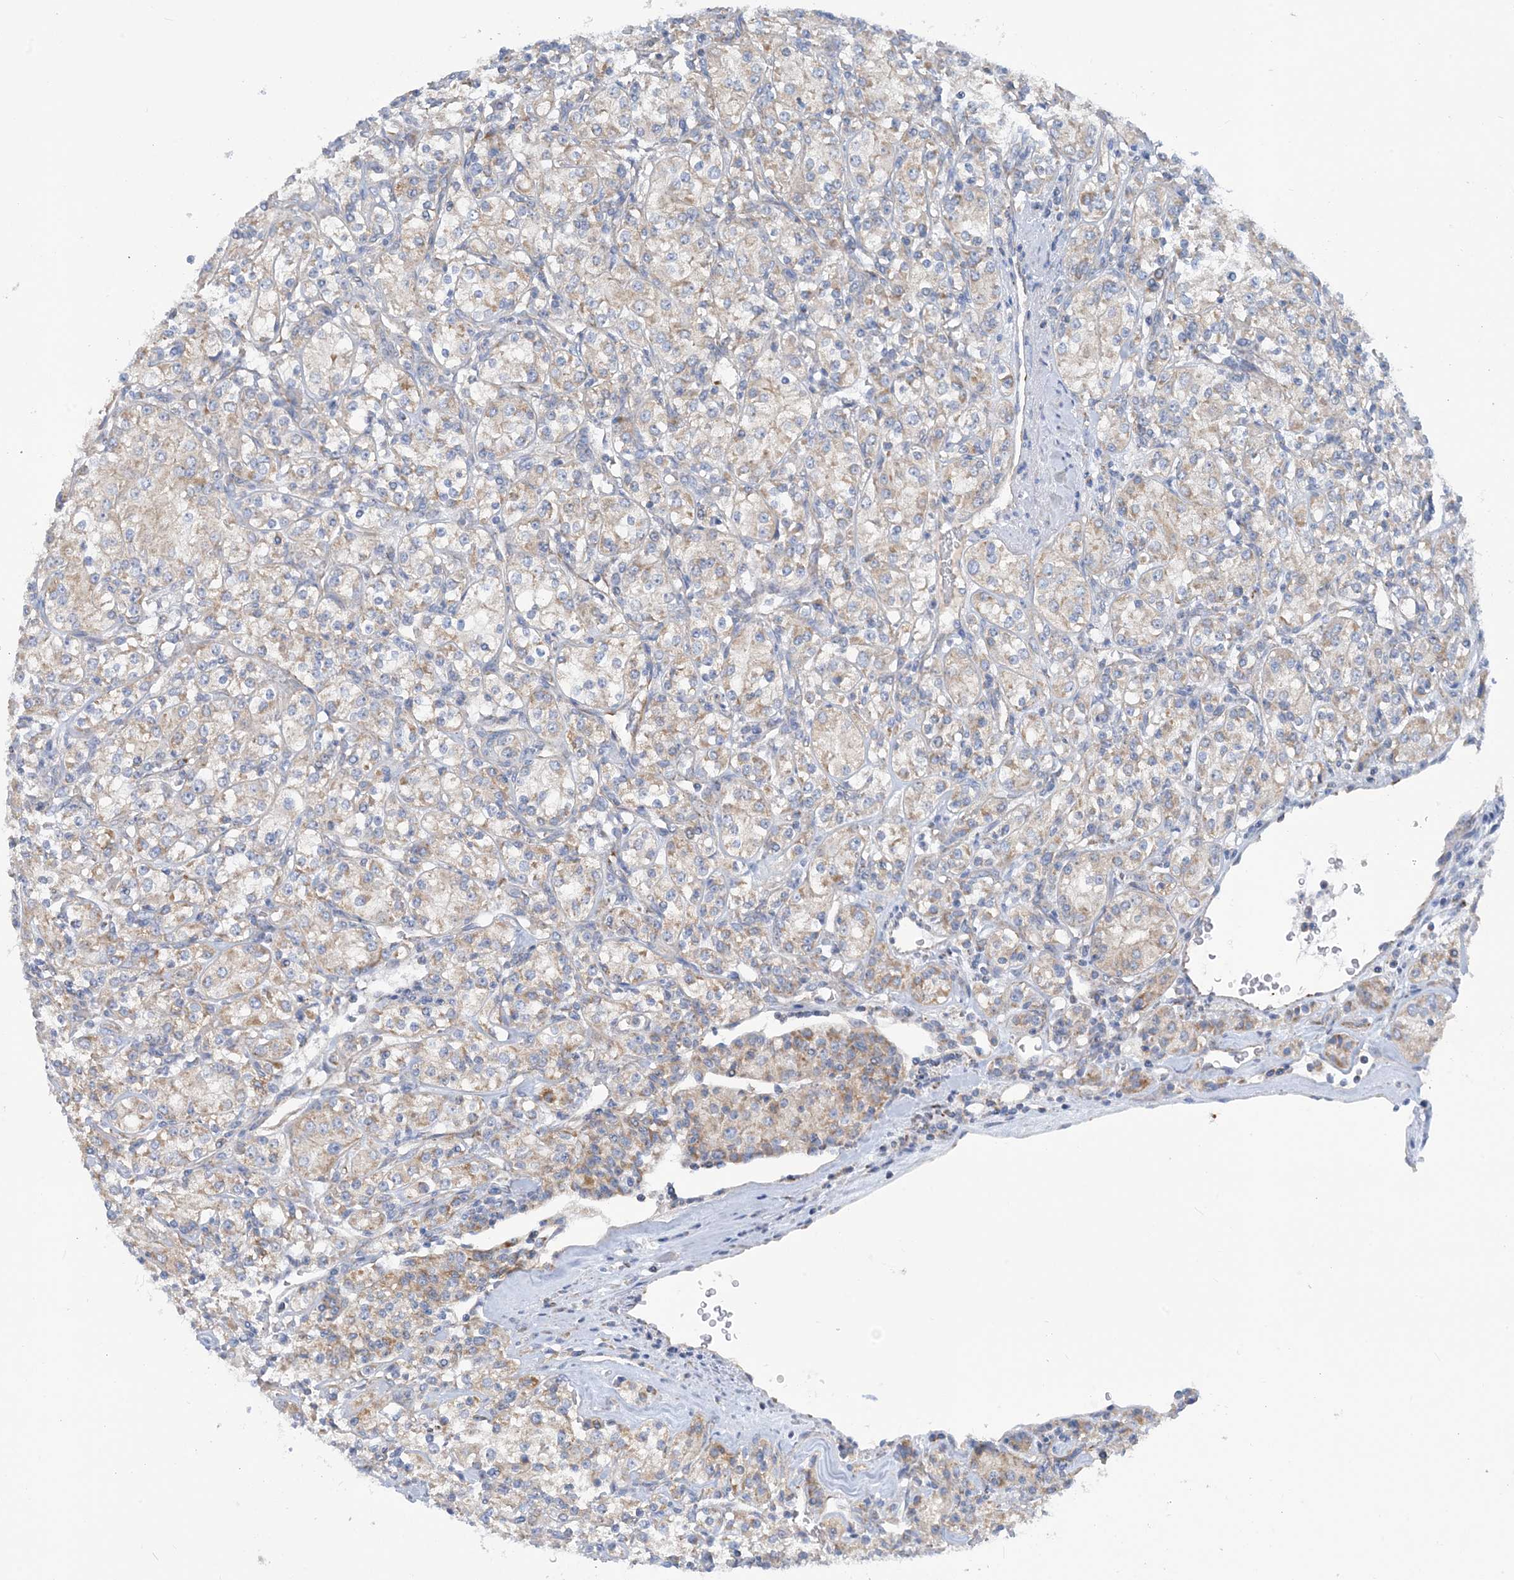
{"staining": {"intensity": "weak", "quantity": ">75%", "location": "cytoplasmic/membranous"}, "tissue": "renal cancer", "cell_type": "Tumor cells", "image_type": "cancer", "snomed": [{"axis": "morphology", "description": "Adenocarcinoma, NOS"}, {"axis": "topography", "description": "Kidney"}], "caption": "Immunohistochemical staining of human renal cancer (adenocarcinoma) shows weak cytoplasmic/membranous protein staining in approximately >75% of tumor cells.", "gene": "PHOSPHO2", "patient": {"sex": "male", "age": 77}}